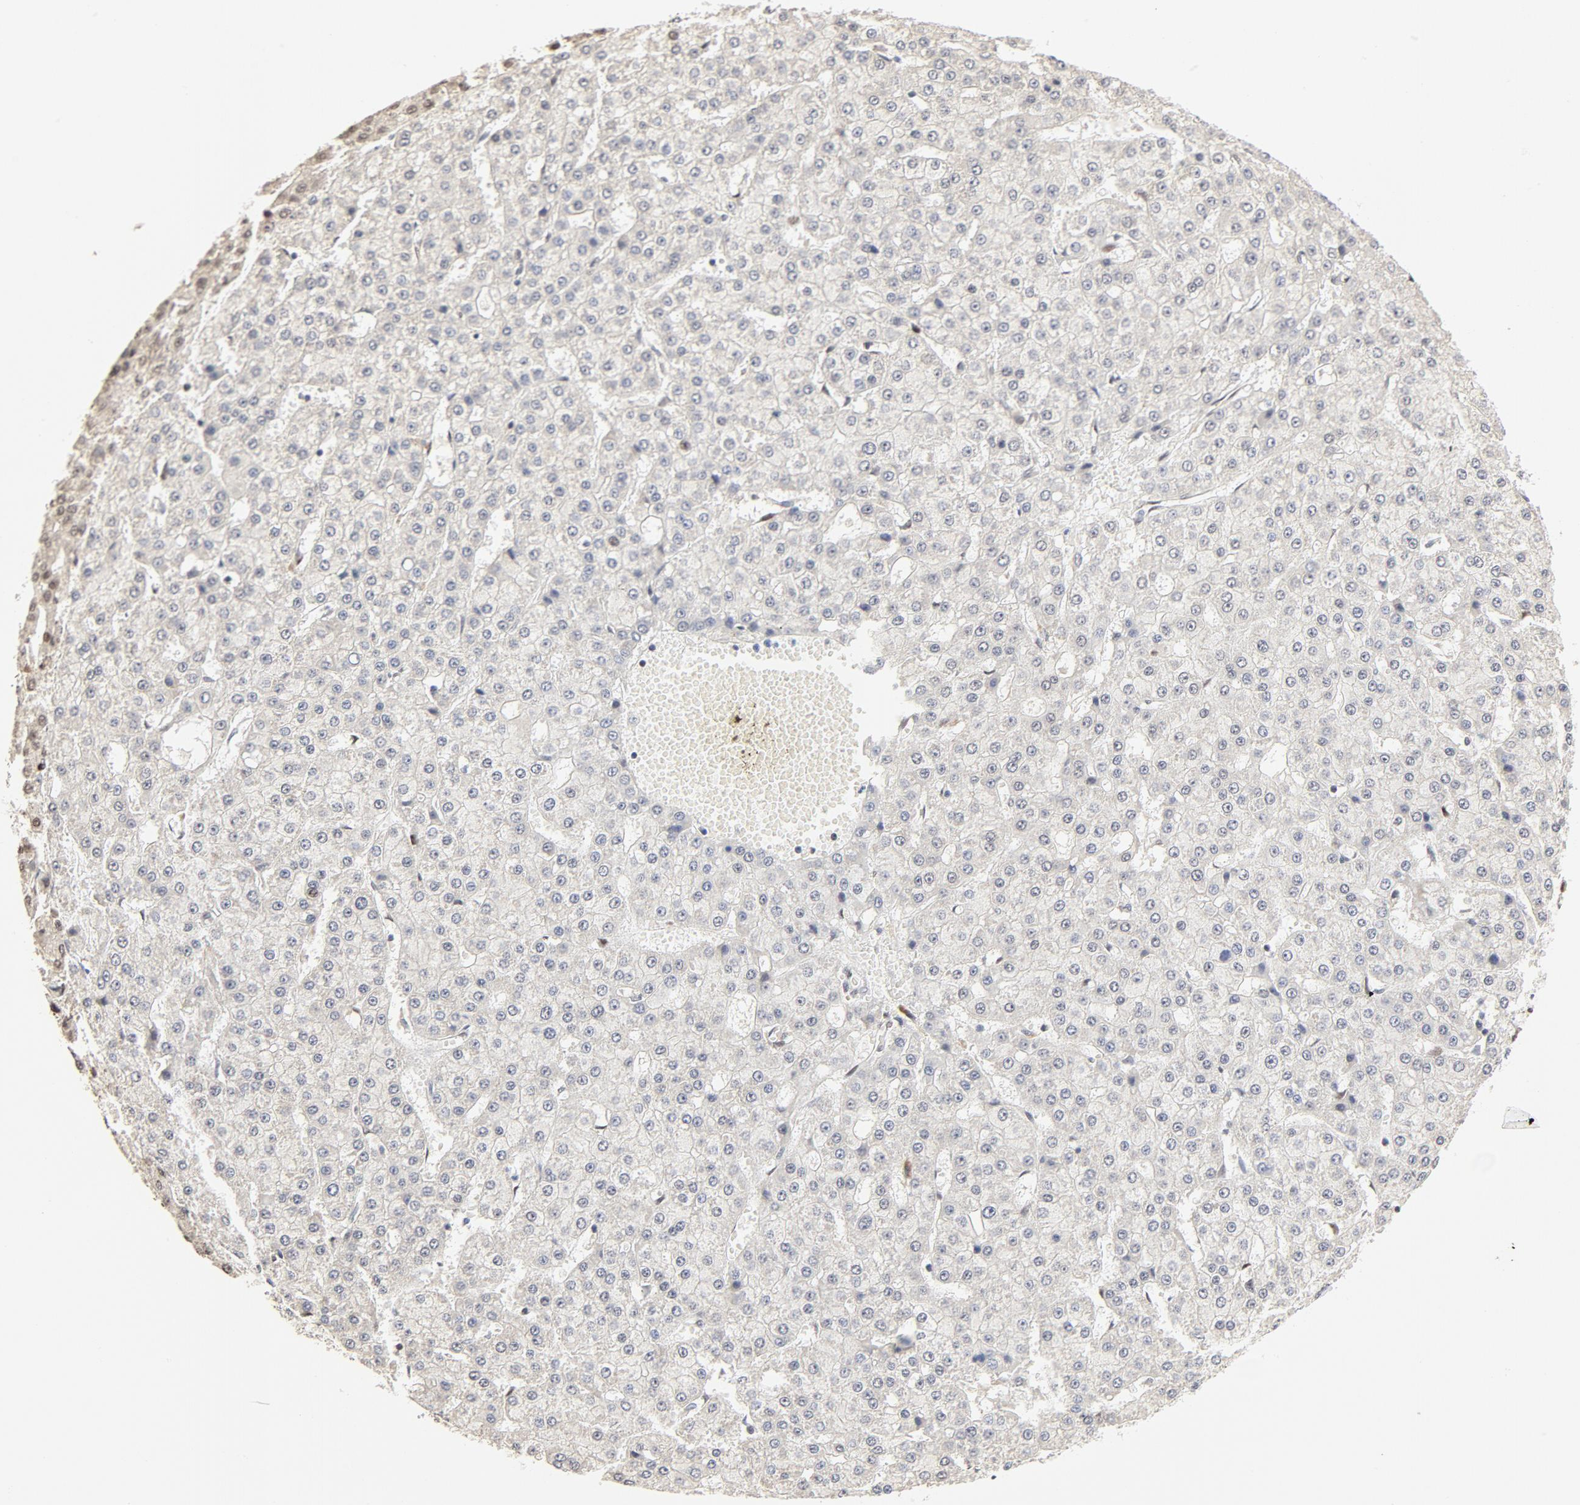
{"staining": {"intensity": "negative", "quantity": "none", "location": "none"}, "tissue": "liver cancer", "cell_type": "Tumor cells", "image_type": "cancer", "snomed": [{"axis": "morphology", "description": "Carcinoma, Hepatocellular, NOS"}, {"axis": "topography", "description": "Liver"}], "caption": "Hepatocellular carcinoma (liver) was stained to show a protein in brown. There is no significant staining in tumor cells.", "gene": "GTF2I", "patient": {"sex": "male", "age": 47}}